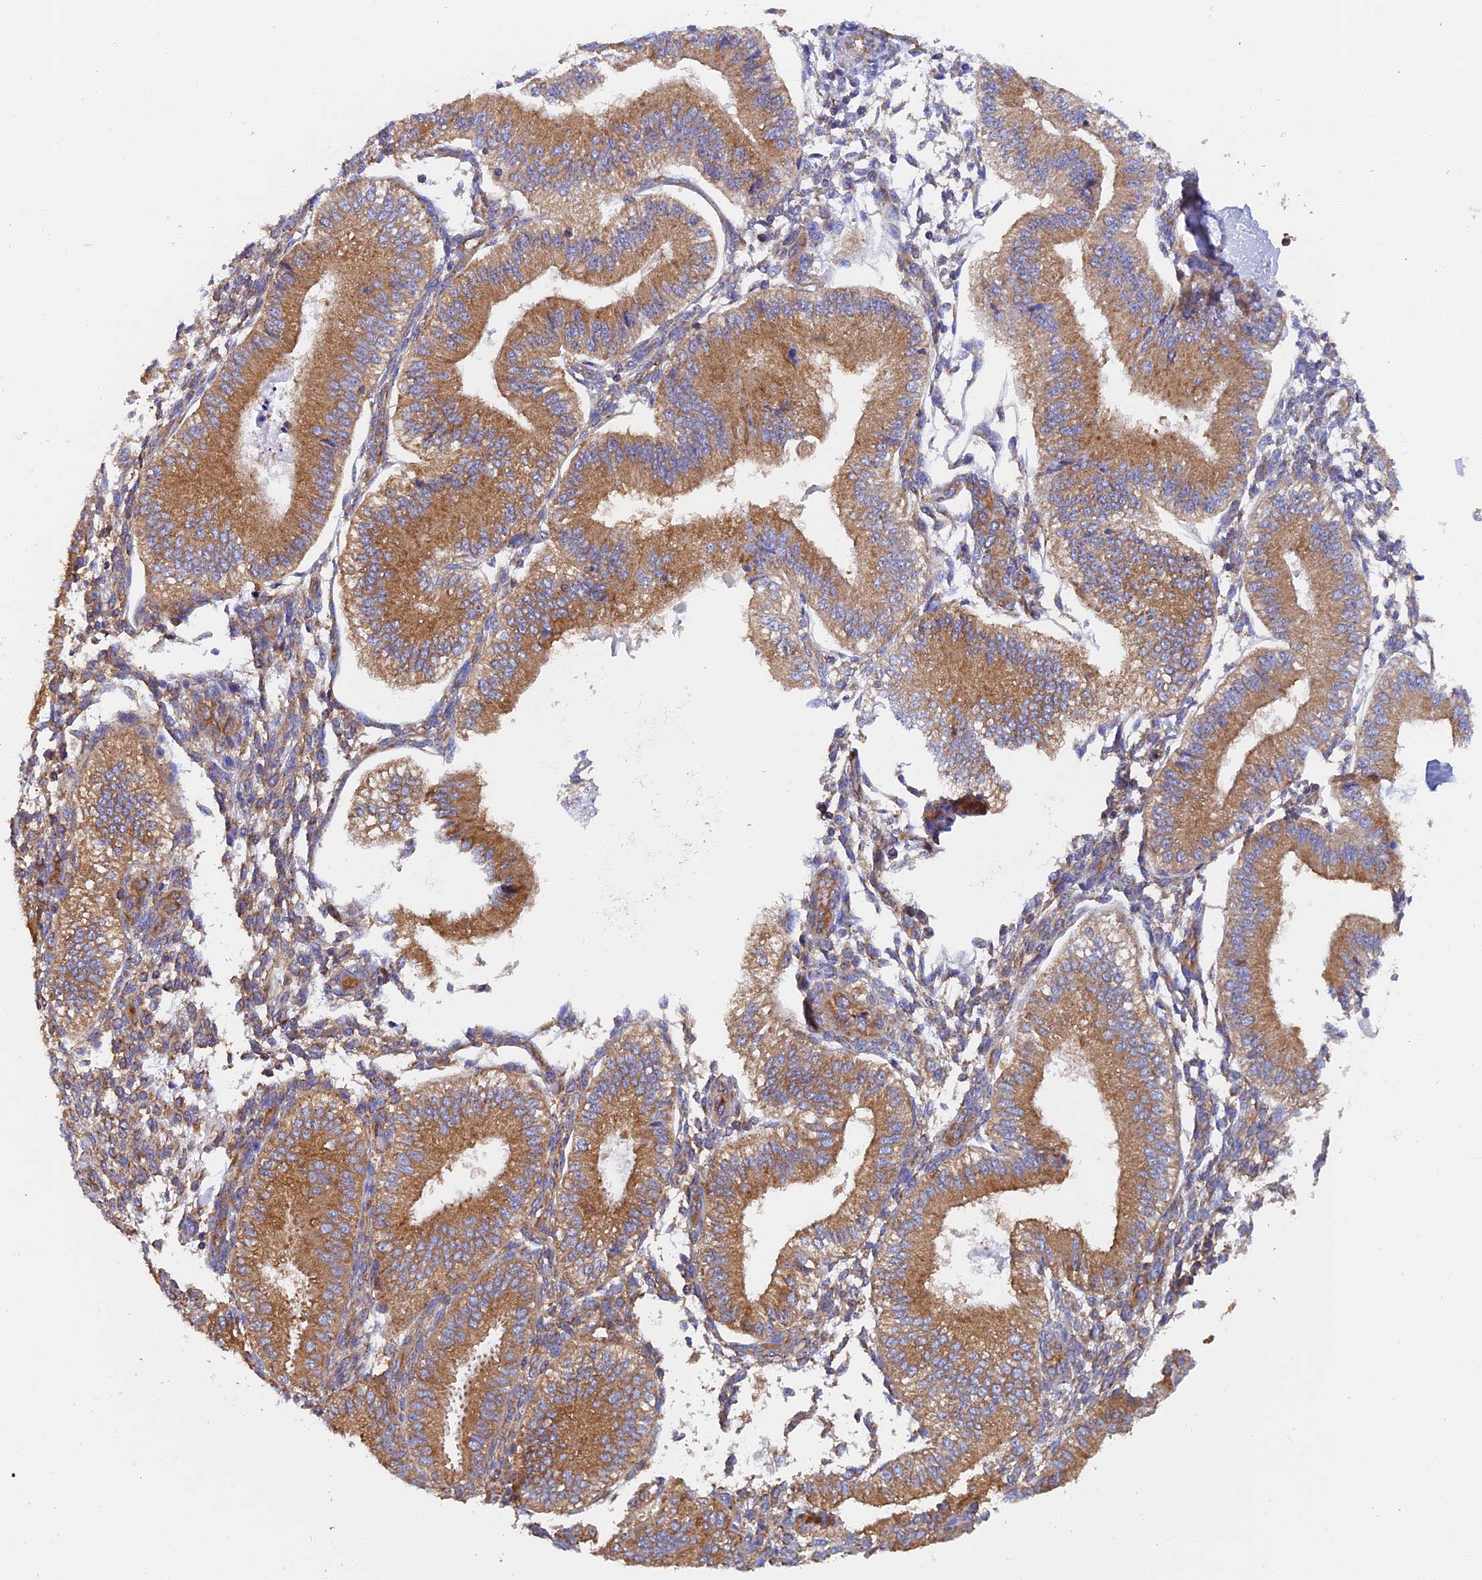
{"staining": {"intensity": "weak", "quantity": "25%-75%", "location": "cytoplasmic/membranous"}, "tissue": "endometrium", "cell_type": "Cells in endometrial stroma", "image_type": "normal", "snomed": [{"axis": "morphology", "description": "Normal tissue, NOS"}, {"axis": "topography", "description": "Endometrium"}], "caption": "Immunohistochemistry (DAB) staining of unremarkable human endometrium demonstrates weak cytoplasmic/membranous protein positivity in about 25%-75% of cells in endometrial stroma.", "gene": "DCTN2", "patient": {"sex": "female", "age": 39}}